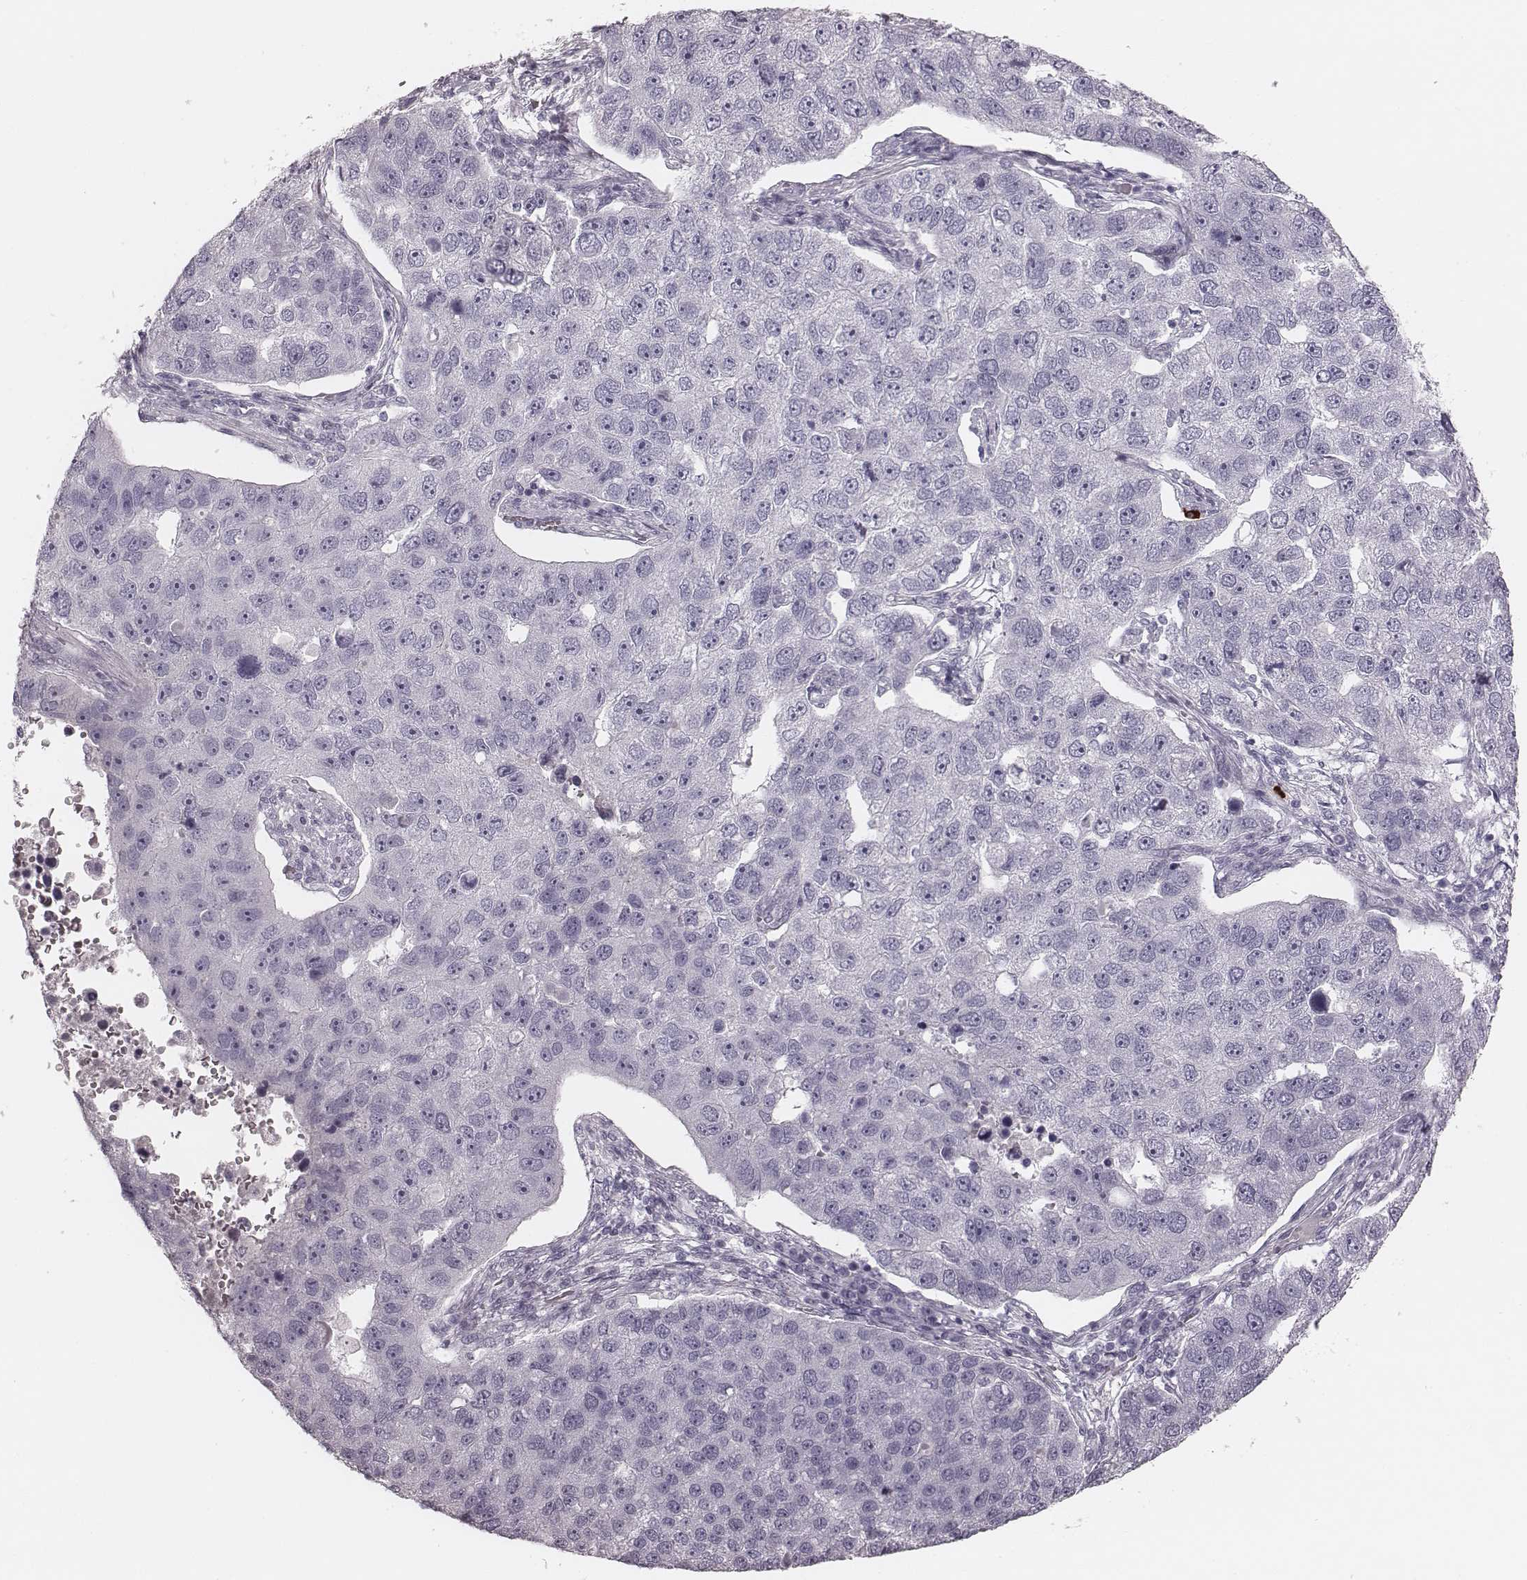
{"staining": {"intensity": "negative", "quantity": "none", "location": "none"}, "tissue": "pancreatic cancer", "cell_type": "Tumor cells", "image_type": "cancer", "snomed": [{"axis": "morphology", "description": "Adenocarcinoma, NOS"}, {"axis": "topography", "description": "Pancreas"}], "caption": "IHC micrograph of adenocarcinoma (pancreatic) stained for a protein (brown), which displays no positivity in tumor cells.", "gene": "S100Z", "patient": {"sex": "female", "age": 61}}